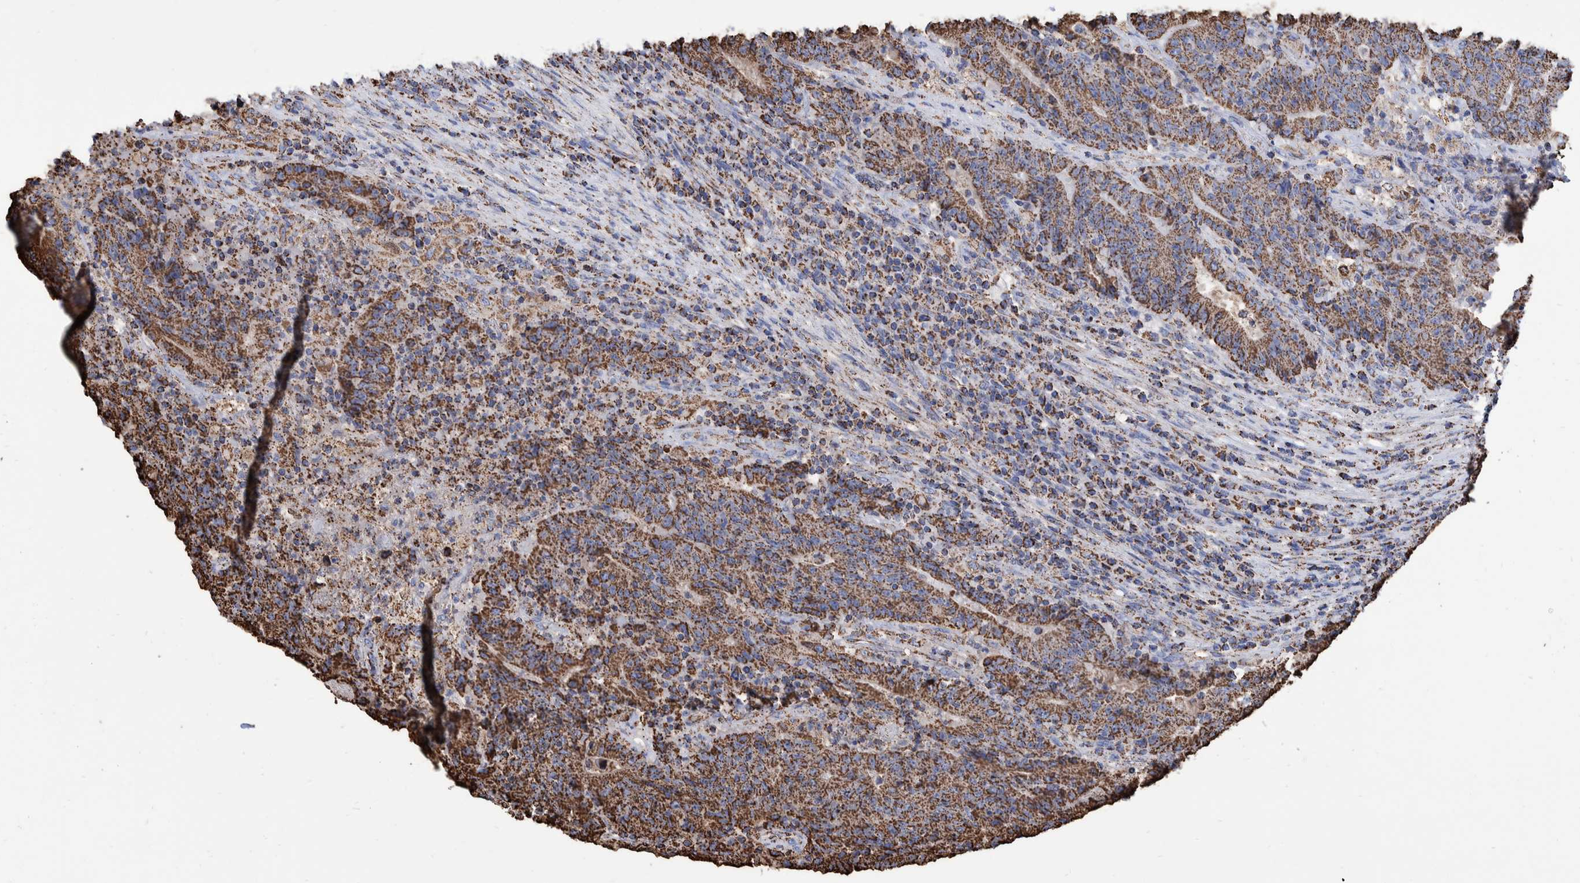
{"staining": {"intensity": "moderate", "quantity": ">75%", "location": "cytoplasmic/membranous"}, "tissue": "colorectal cancer", "cell_type": "Tumor cells", "image_type": "cancer", "snomed": [{"axis": "morphology", "description": "Normal tissue, NOS"}, {"axis": "morphology", "description": "Adenocarcinoma, NOS"}, {"axis": "topography", "description": "Colon"}], "caption": "Brown immunohistochemical staining in human adenocarcinoma (colorectal) exhibits moderate cytoplasmic/membranous staining in about >75% of tumor cells.", "gene": "VPS26C", "patient": {"sex": "female", "age": 75}}